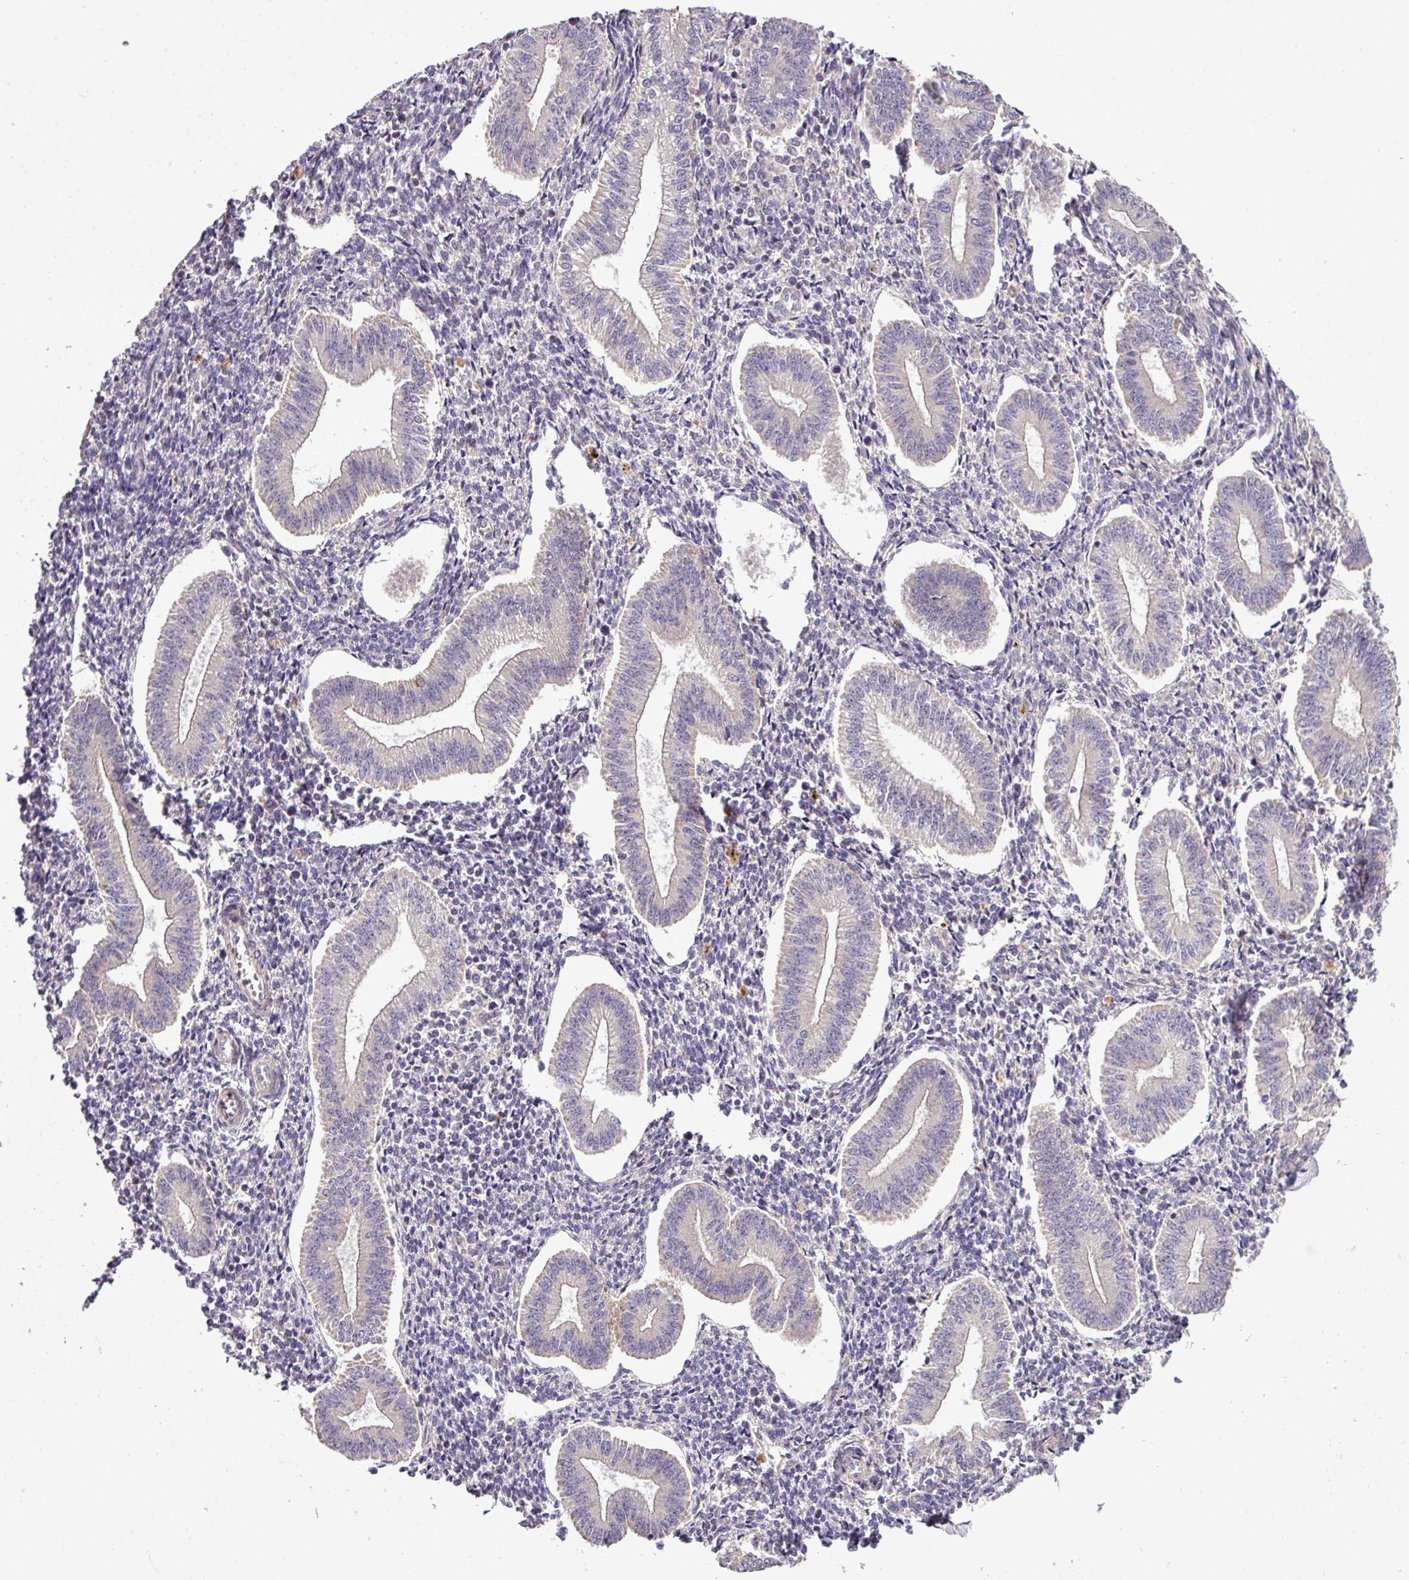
{"staining": {"intensity": "negative", "quantity": "none", "location": "none"}, "tissue": "endometrium", "cell_type": "Cells in endometrial stroma", "image_type": "normal", "snomed": [{"axis": "morphology", "description": "Normal tissue, NOS"}, {"axis": "topography", "description": "Endometrium"}], "caption": "DAB (3,3'-diaminobenzidine) immunohistochemical staining of normal human endometrium displays no significant staining in cells in endometrial stroma.", "gene": "XIAP", "patient": {"sex": "female", "age": 34}}